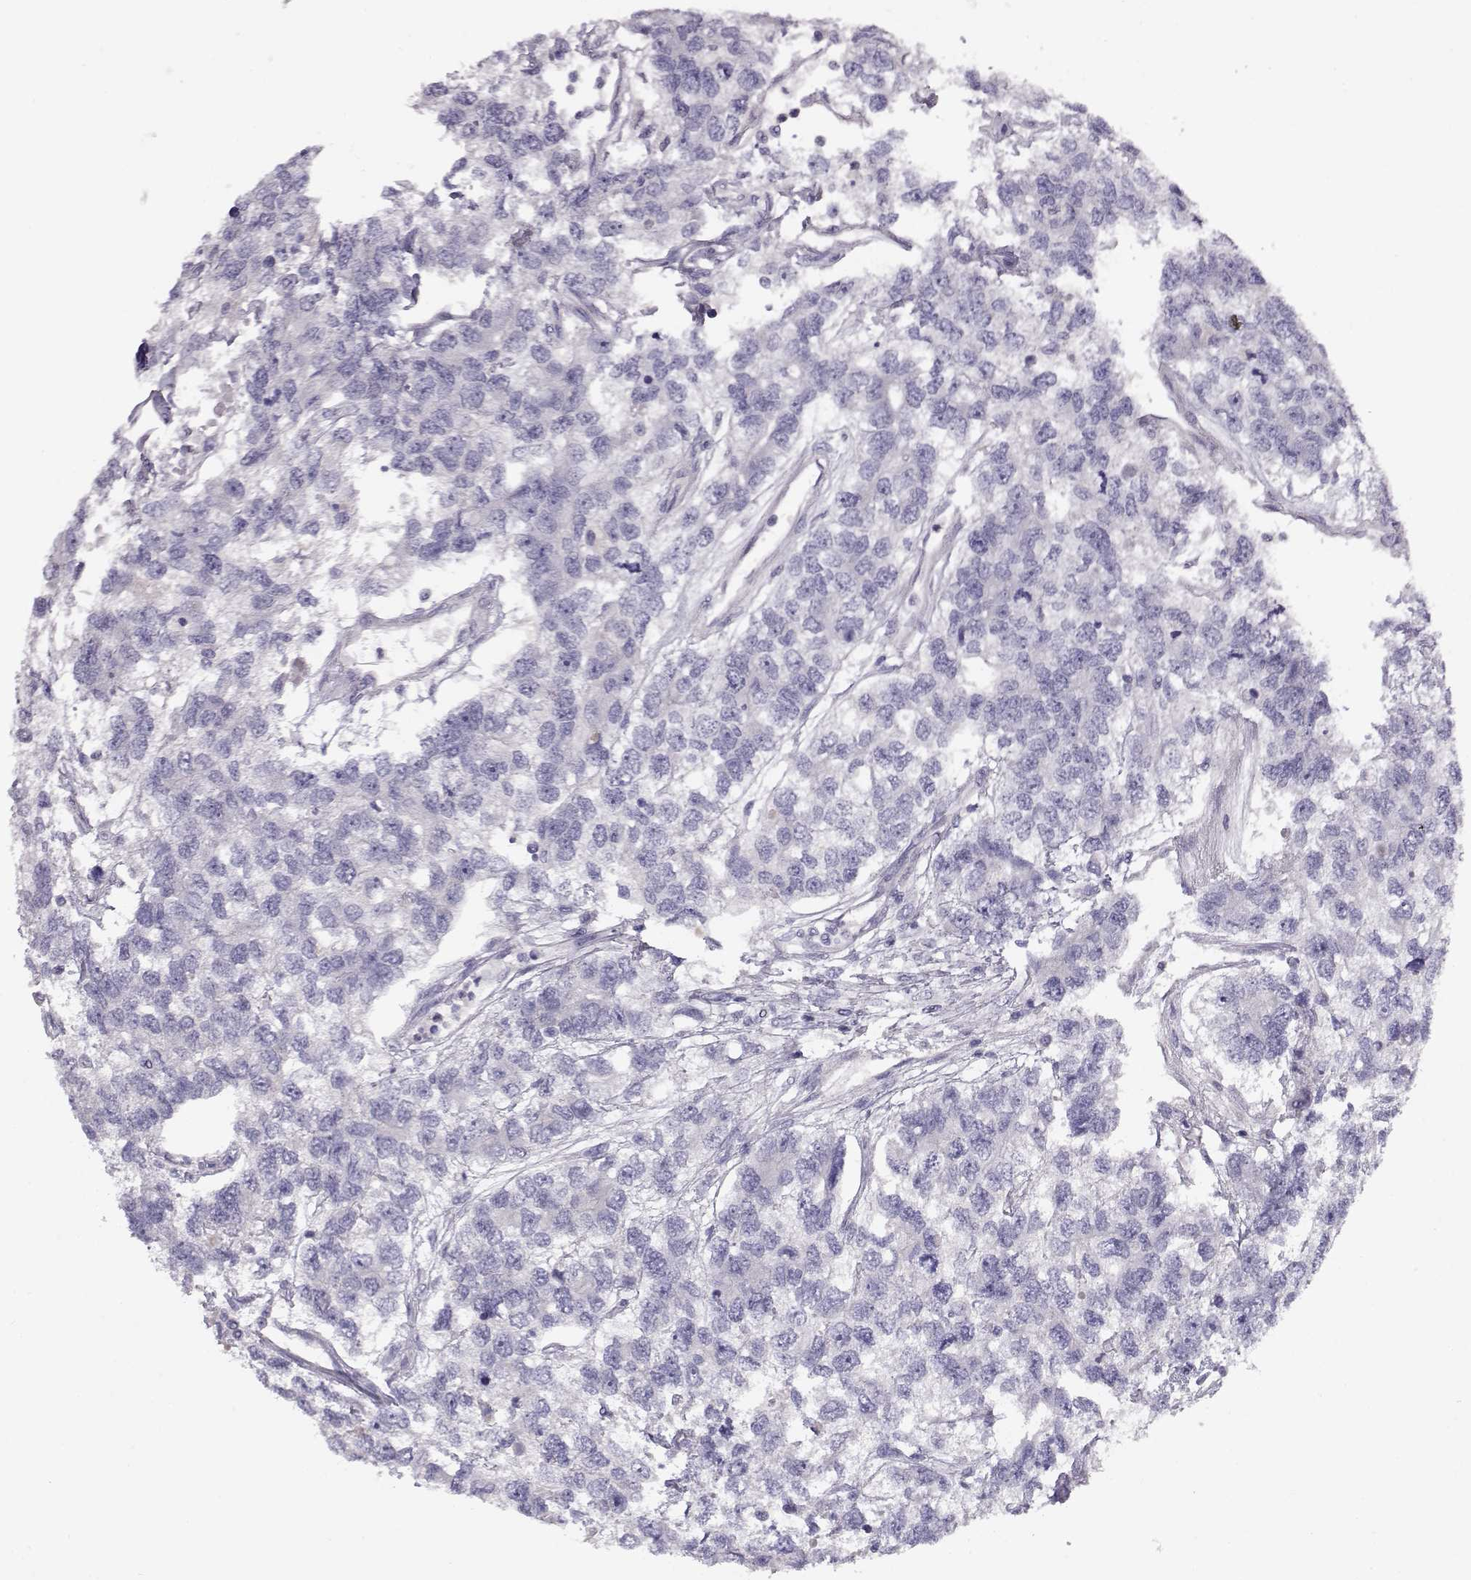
{"staining": {"intensity": "negative", "quantity": "none", "location": "none"}, "tissue": "testis cancer", "cell_type": "Tumor cells", "image_type": "cancer", "snomed": [{"axis": "morphology", "description": "Seminoma, NOS"}, {"axis": "topography", "description": "Testis"}], "caption": "Immunohistochemical staining of human testis cancer (seminoma) exhibits no significant positivity in tumor cells.", "gene": "GRK1", "patient": {"sex": "male", "age": 52}}